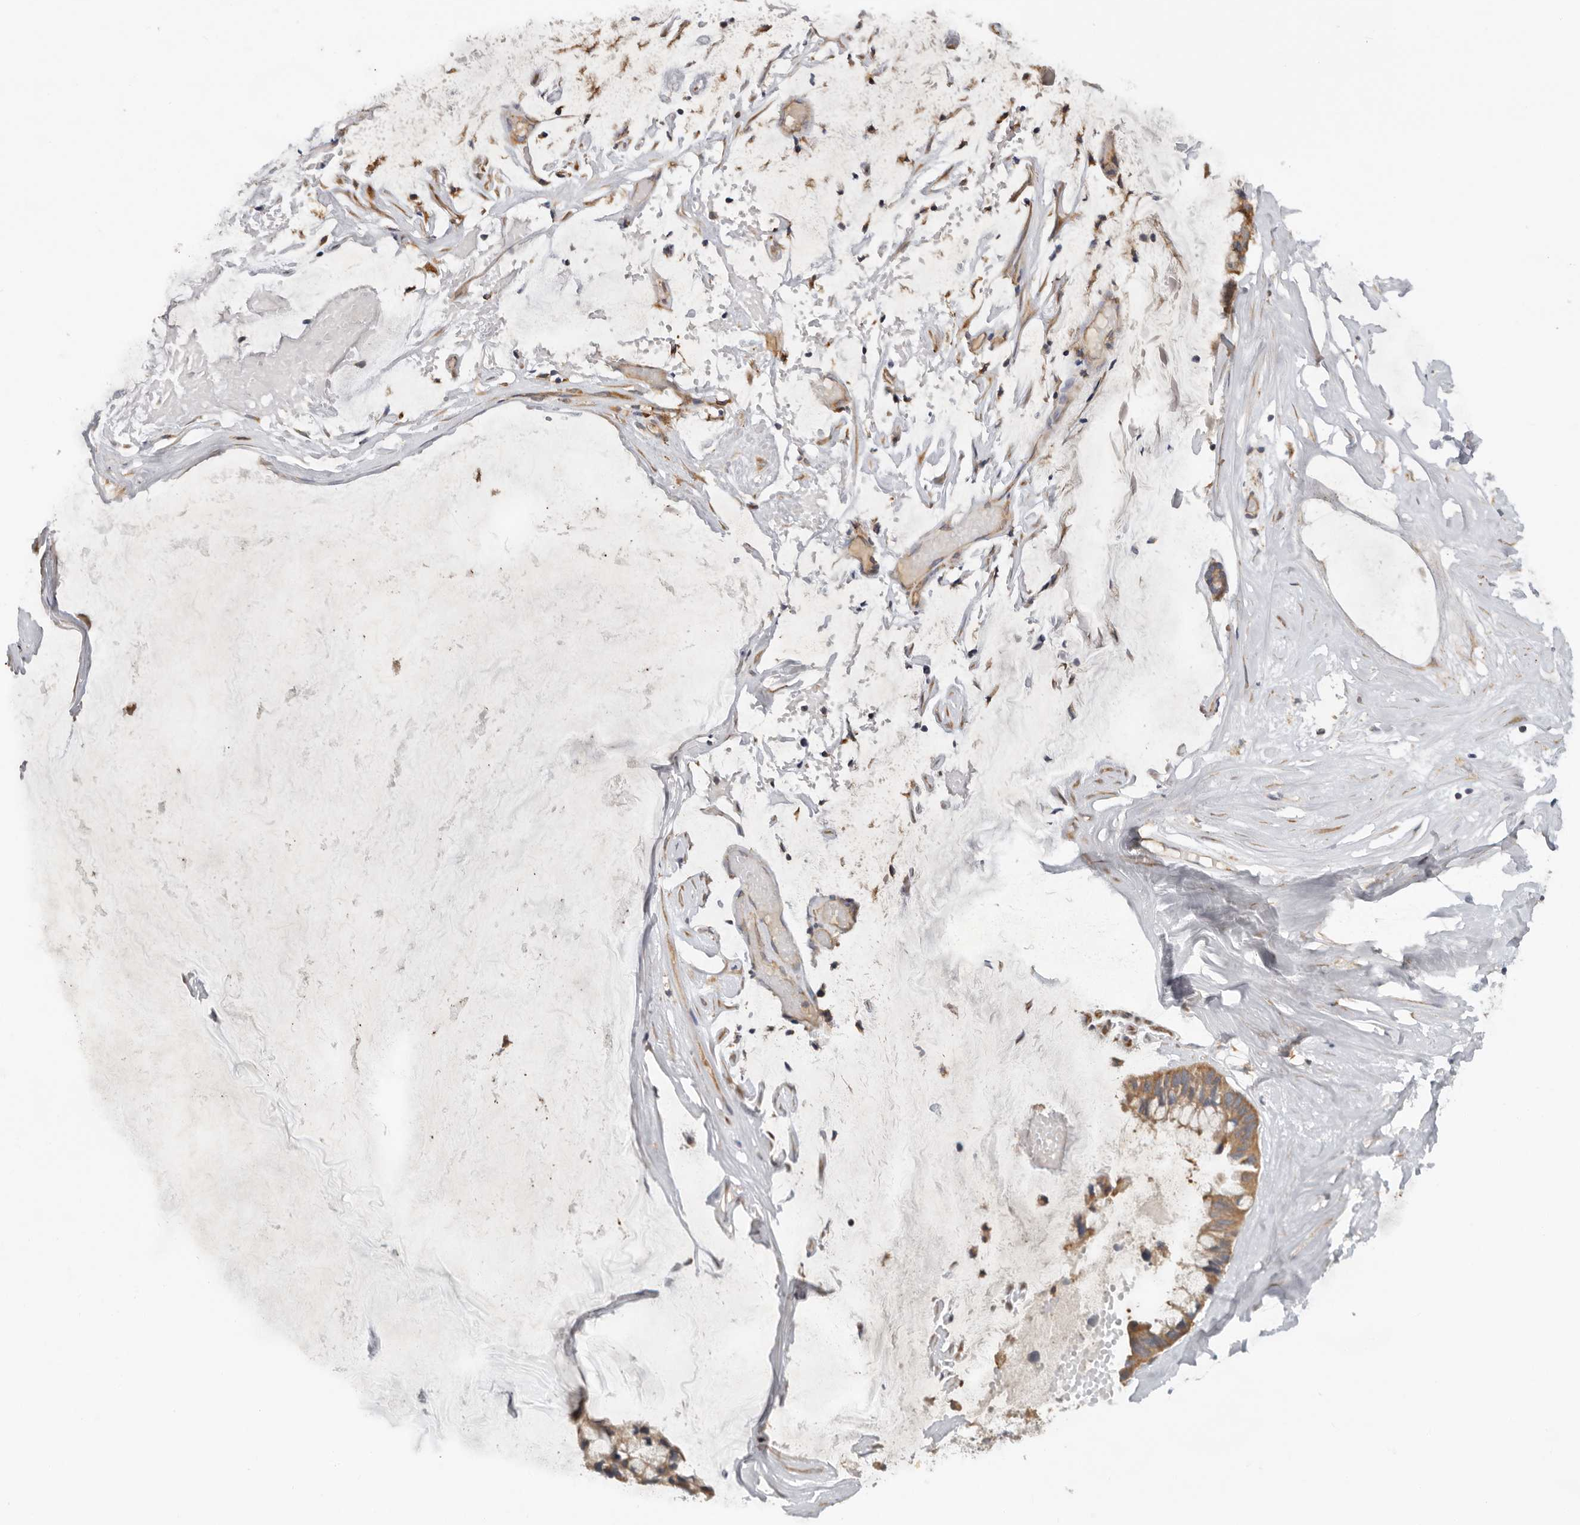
{"staining": {"intensity": "moderate", "quantity": ">75%", "location": "cytoplasmic/membranous"}, "tissue": "ovarian cancer", "cell_type": "Tumor cells", "image_type": "cancer", "snomed": [{"axis": "morphology", "description": "Cystadenocarcinoma, mucinous, NOS"}, {"axis": "topography", "description": "Ovary"}], "caption": "Protein staining of ovarian cancer (mucinous cystadenocarcinoma) tissue exhibits moderate cytoplasmic/membranous staining in about >75% of tumor cells.", "gene": "PPP1R42", "patient": {"sex": "female", "age": 39}}